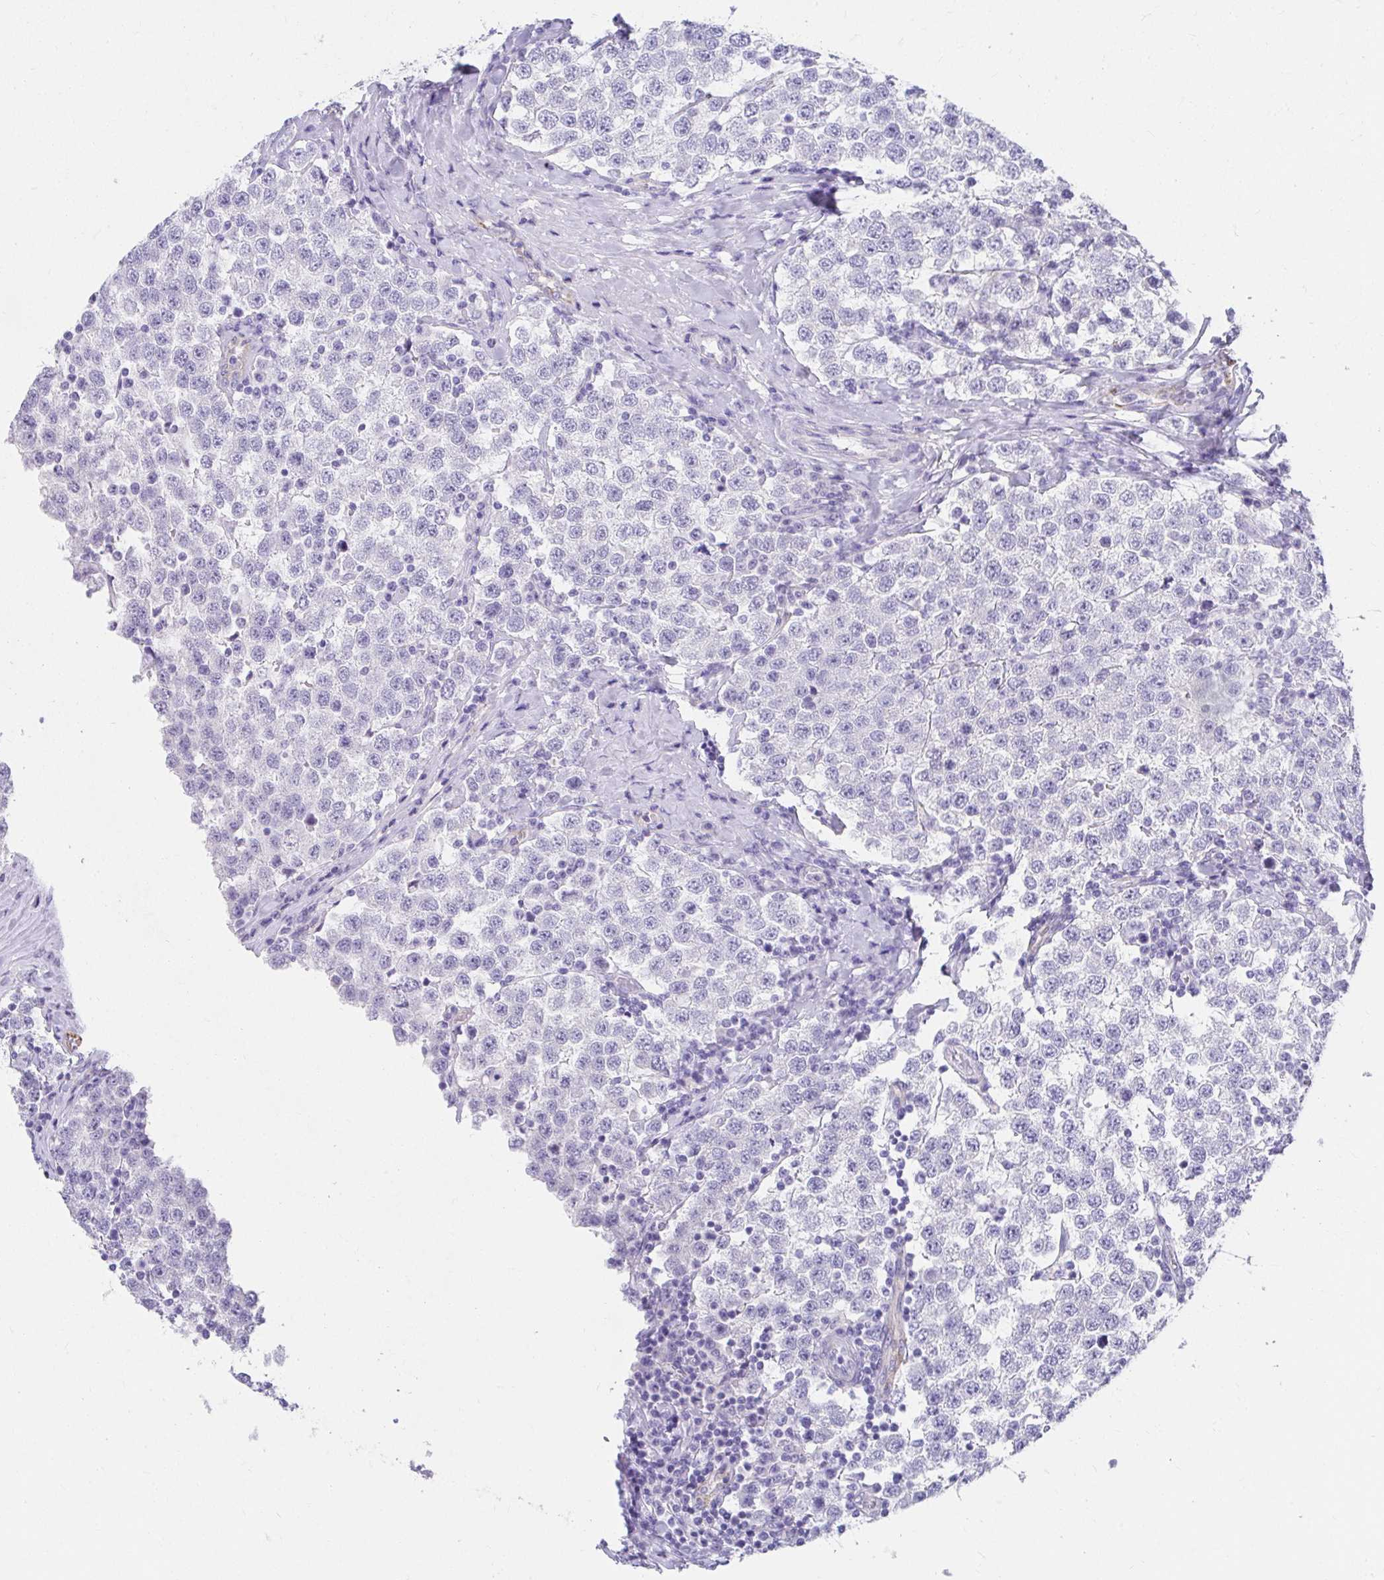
{"staining": {"intensity": "negative", "quantity": "none", "location": "none"}, "tissue": "testis cancer", "cell_type": "Tumor cells", "image_type": "cancer", "snomed": [{"axis": "morphology", "description": "Seminoma, NOS"}, {"axis": "topography", "description": "Testis"}], "caption": "Immunohistochemistry (IHC) of human seminoma (testis) shows no expression in tumor cells.", "gene": "VGLL1", "patient": {"sex": "male", "age": 34}}